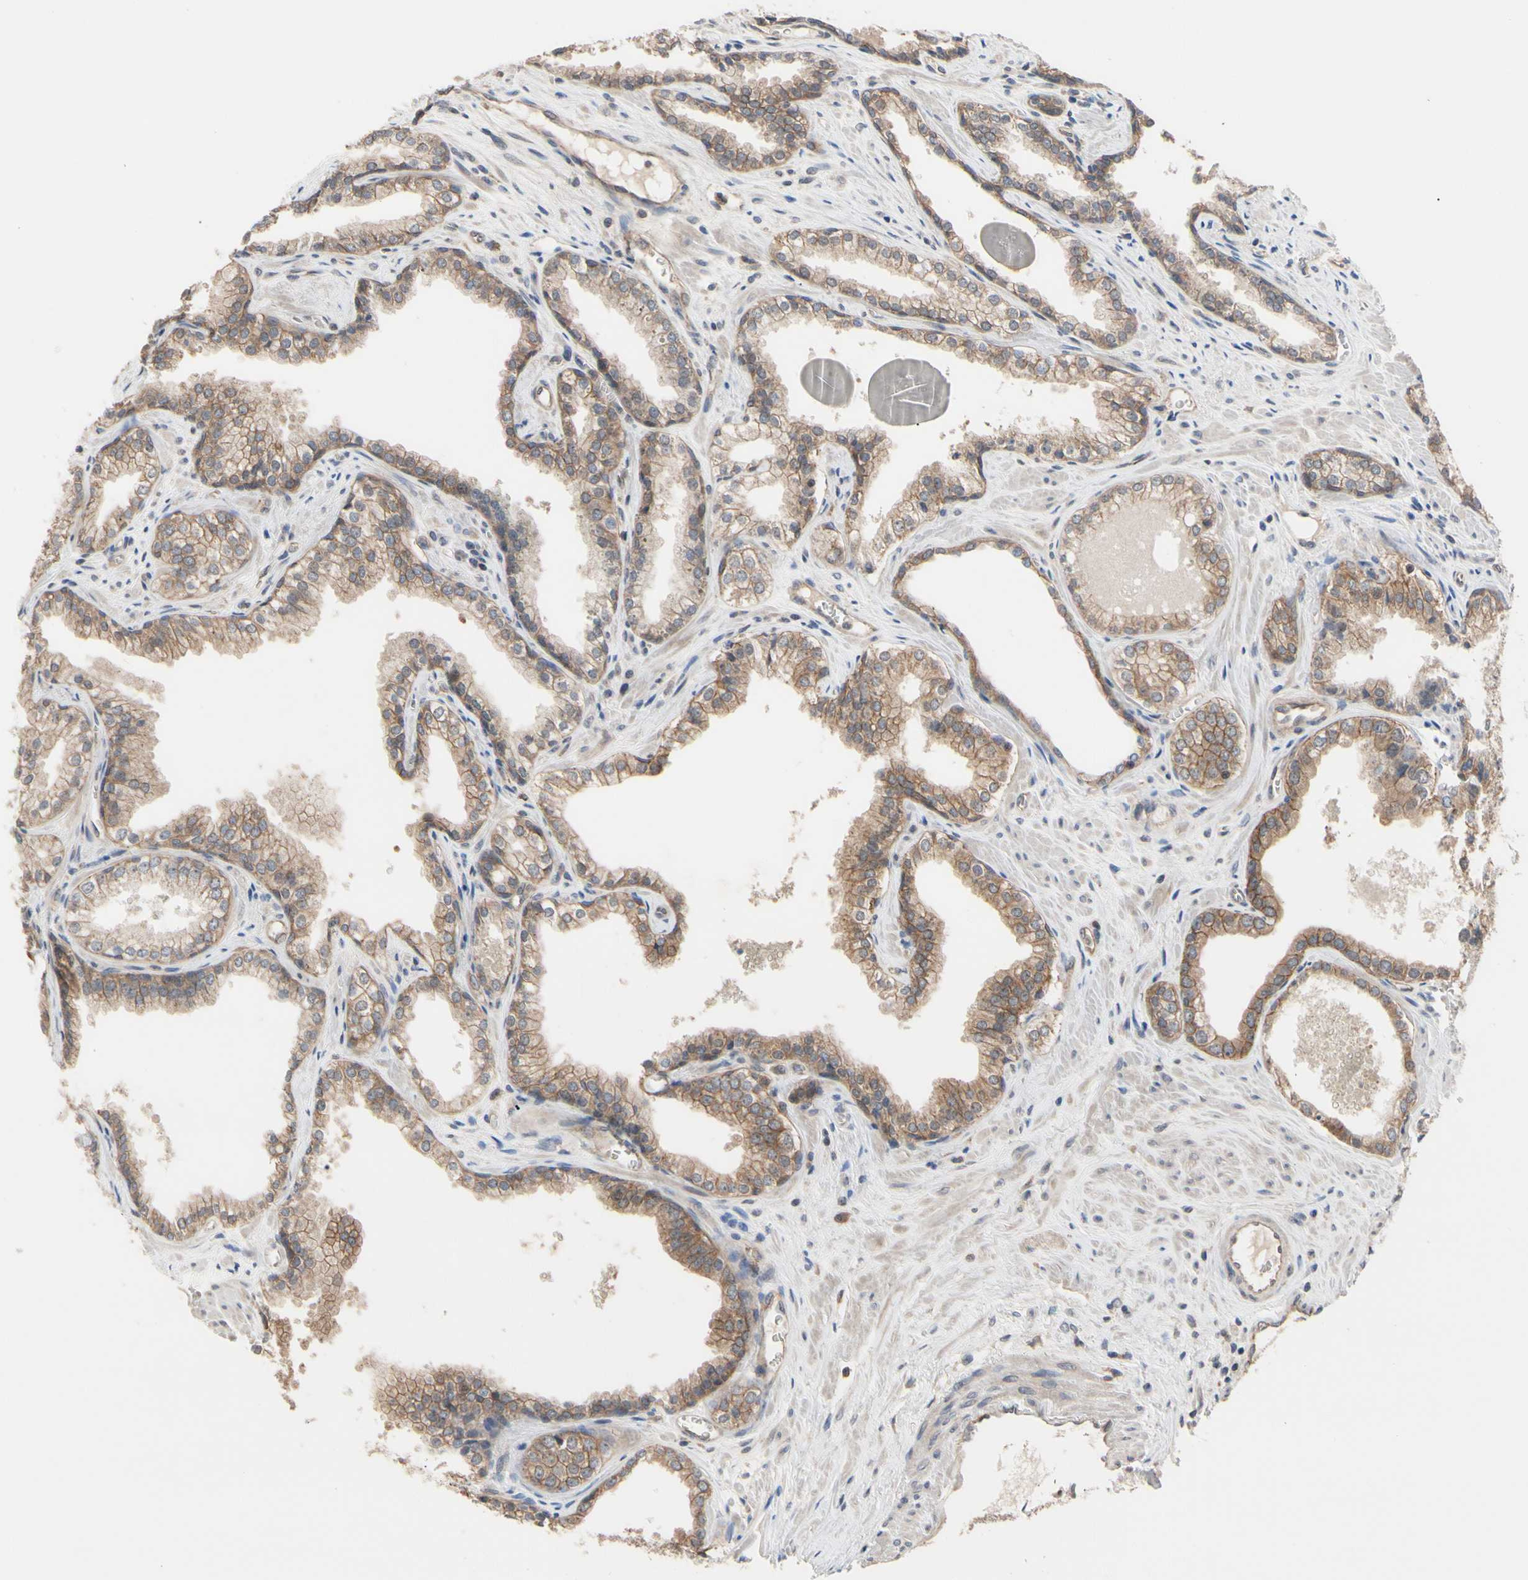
{"staining": {"intensity": "moderate", "quantity": ">75%", "location": "cytoplasmic/membranous"}, "tissue": "prostate cancer", "cell_type": "Tumor cells", "image_type": "cancer", "snomed": [{"axis": "morphology", "description": "Adenocarcinoma, Low grade"}, {"axis": "topography", "description": "Prostate"}], "caption": "Protein staining of prostate cancer (adenocarcinoma (low-grade)) tissue displays moderate cytoplasmic/membranous staining in about >75% of tumor cells.", "gene": "DPP8", "patient": {"sex": "male", "age": 60}}